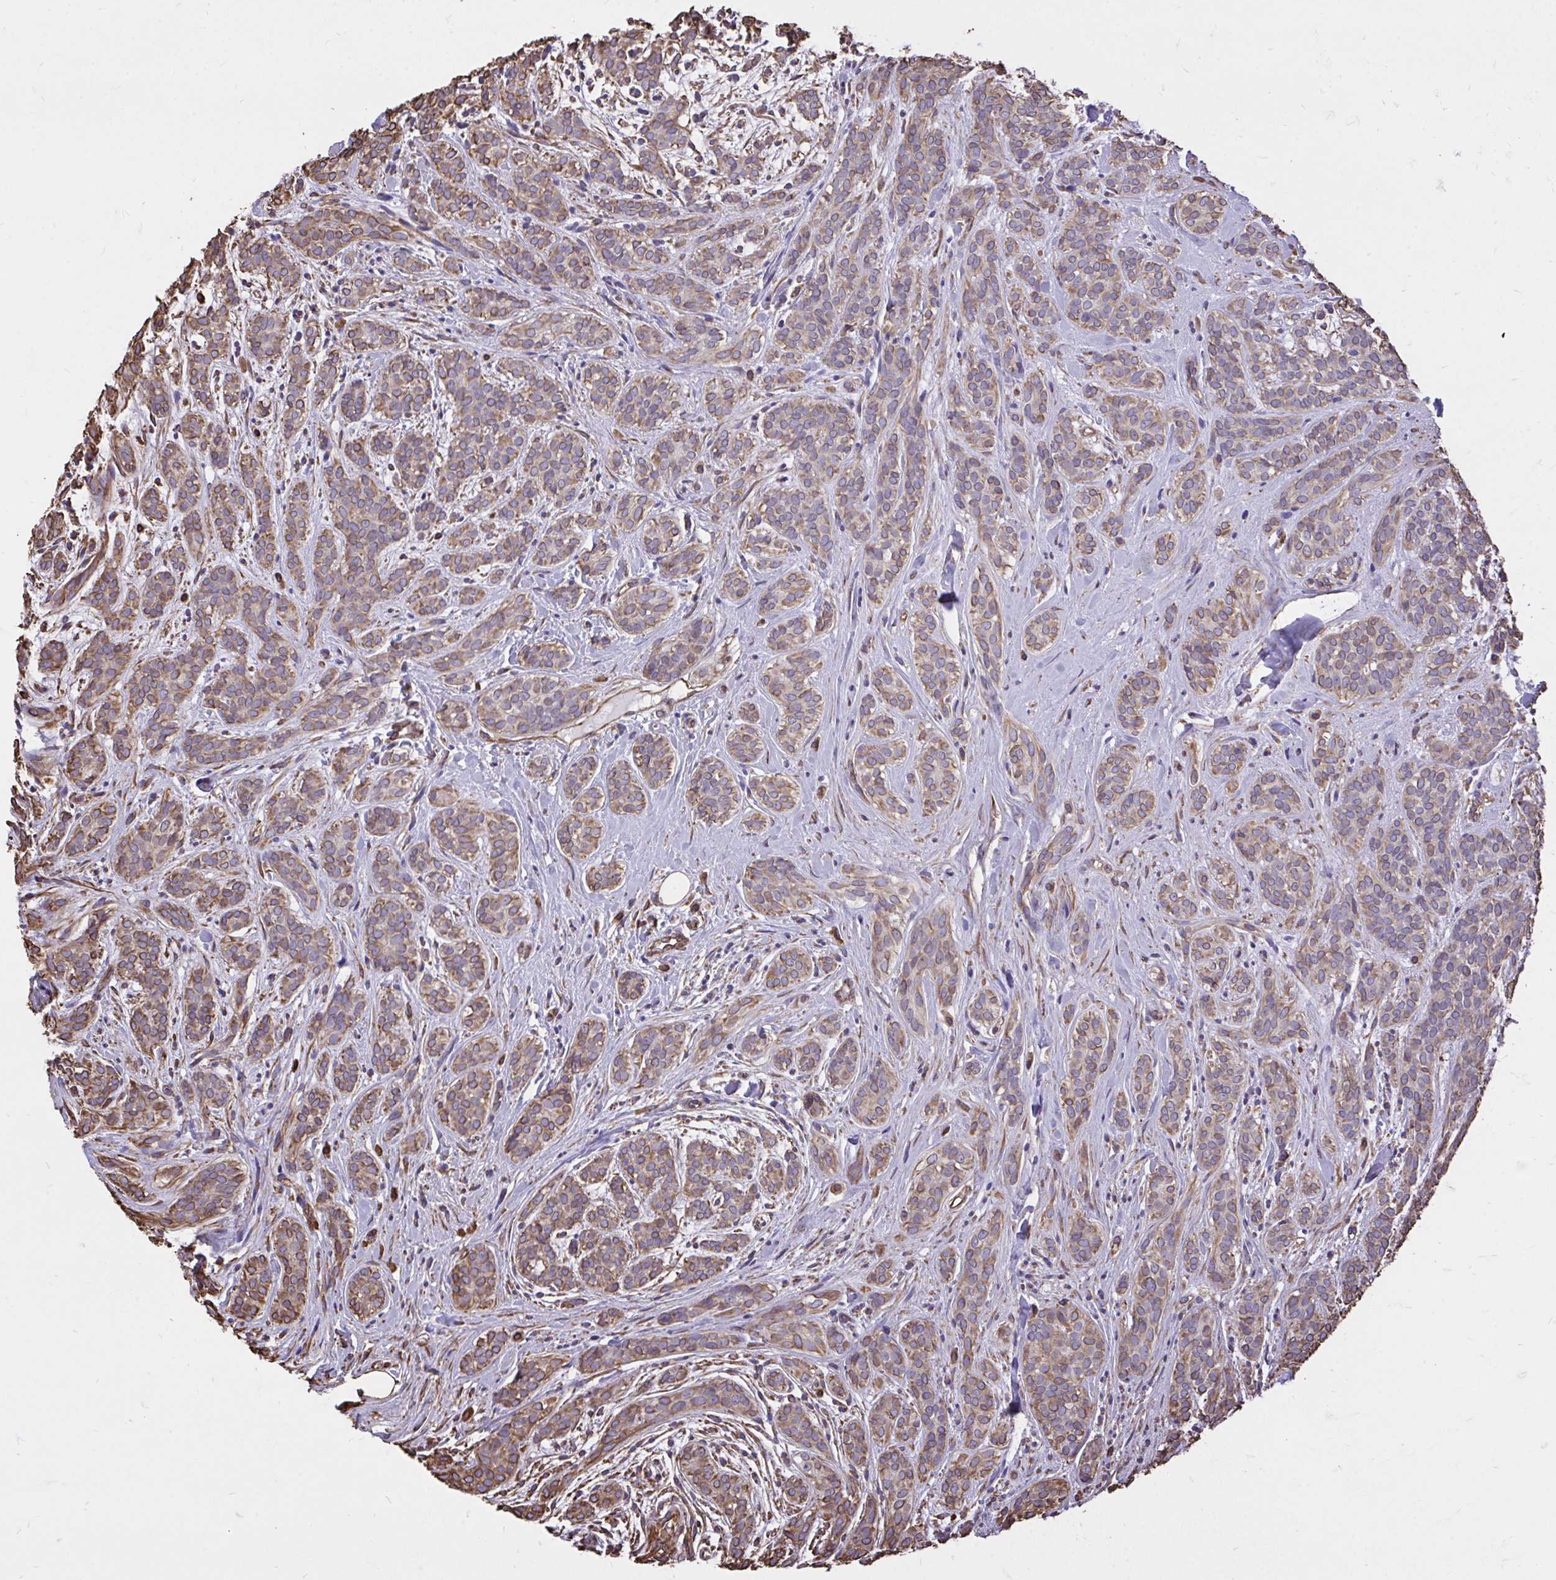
{"staining": {"intensity": "moderate", "quantity": ">75%", "location": "cytoplasmic/membranous"}, "tissue": "head and neck cancer", "cell_type": "Tumor cells", "image_type": "cancer", "snomed": [{"axis": "morphology", "description": "Adenocarcinoma, NOS"}, {"axis": "topography", "description": "Head-Neck"}], "caption": "Head and neck cancer (adenocarcinoma) tissue reveals moderate cytoplasmic/membranous staining in about >75% of tumor cells, visualized by immunohistochemistry.", "gene": "RNF103", "patient": {"sex": "female", "age": 57}}